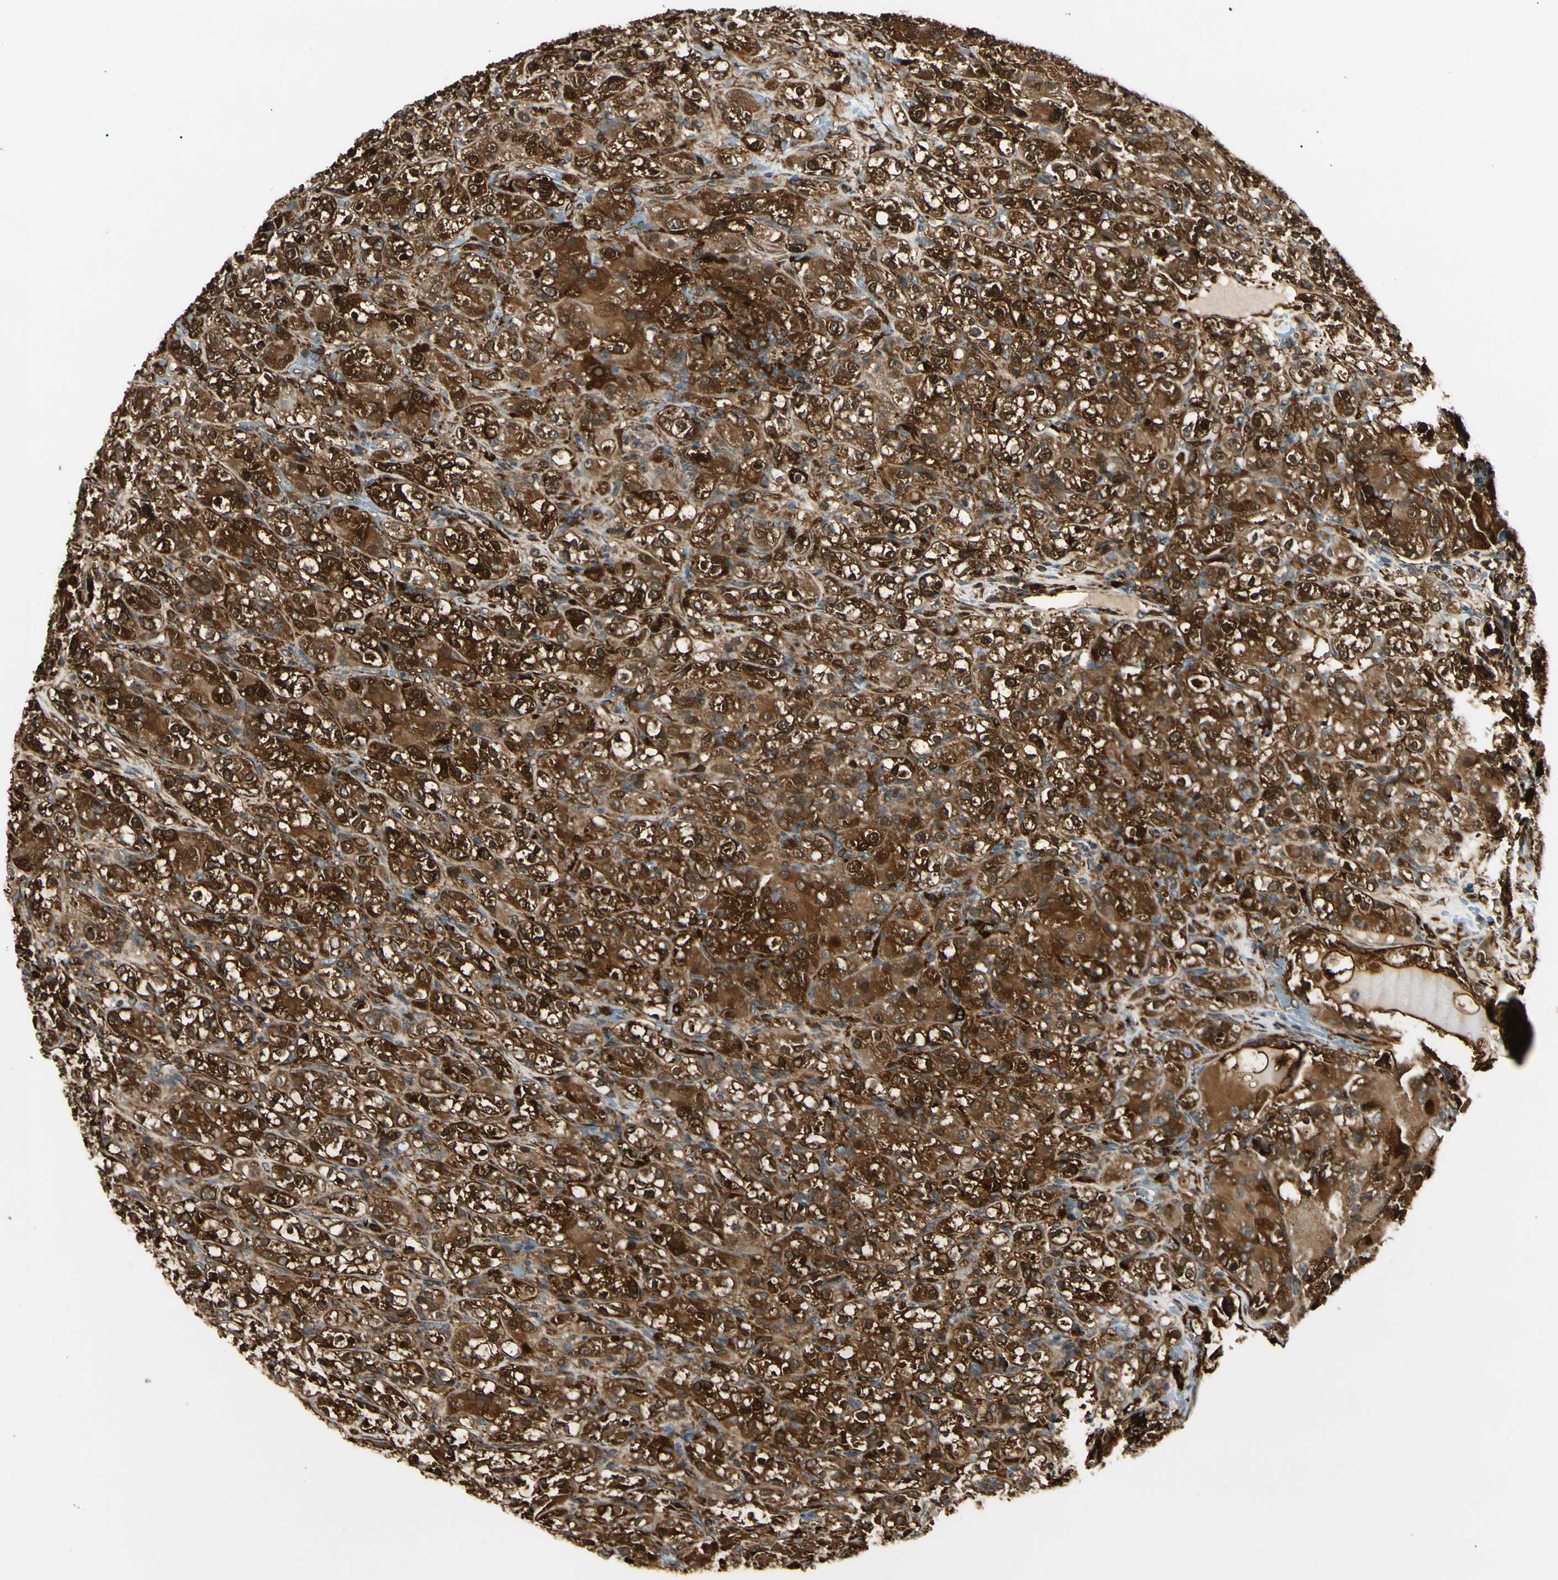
{"staining": {"intensity": "strong", "quantity": ">75%", "location": "cytoplasmic/membranous,nuclear"}, "tissue": "renal cancer", "cell_type": "Tumor cells", "image_type": "cancer", "snomed": [{"axis": "morphology", "description": "Normal tissue, NOS"}, {"axis": "morphology", "description": "Adenocarcinoma, NOS"}, {"axis": "topography", "description": "Kidney"}], "caption": "Renal cancer (adenocarcinoma) was stained to show a protein in brown. There is high levels of strong cytoplasmic/membranous and nuclear staining in approximately >75% of tumor cells. The protein of interest is stained brown, and the nuclei are stained in blue (DAB (3,3'-diaminobenzidine) IHC with brightfield microscopy, high magnification).", "gene": "FTH1", "patient": {"sex": "male", "age": 61}}